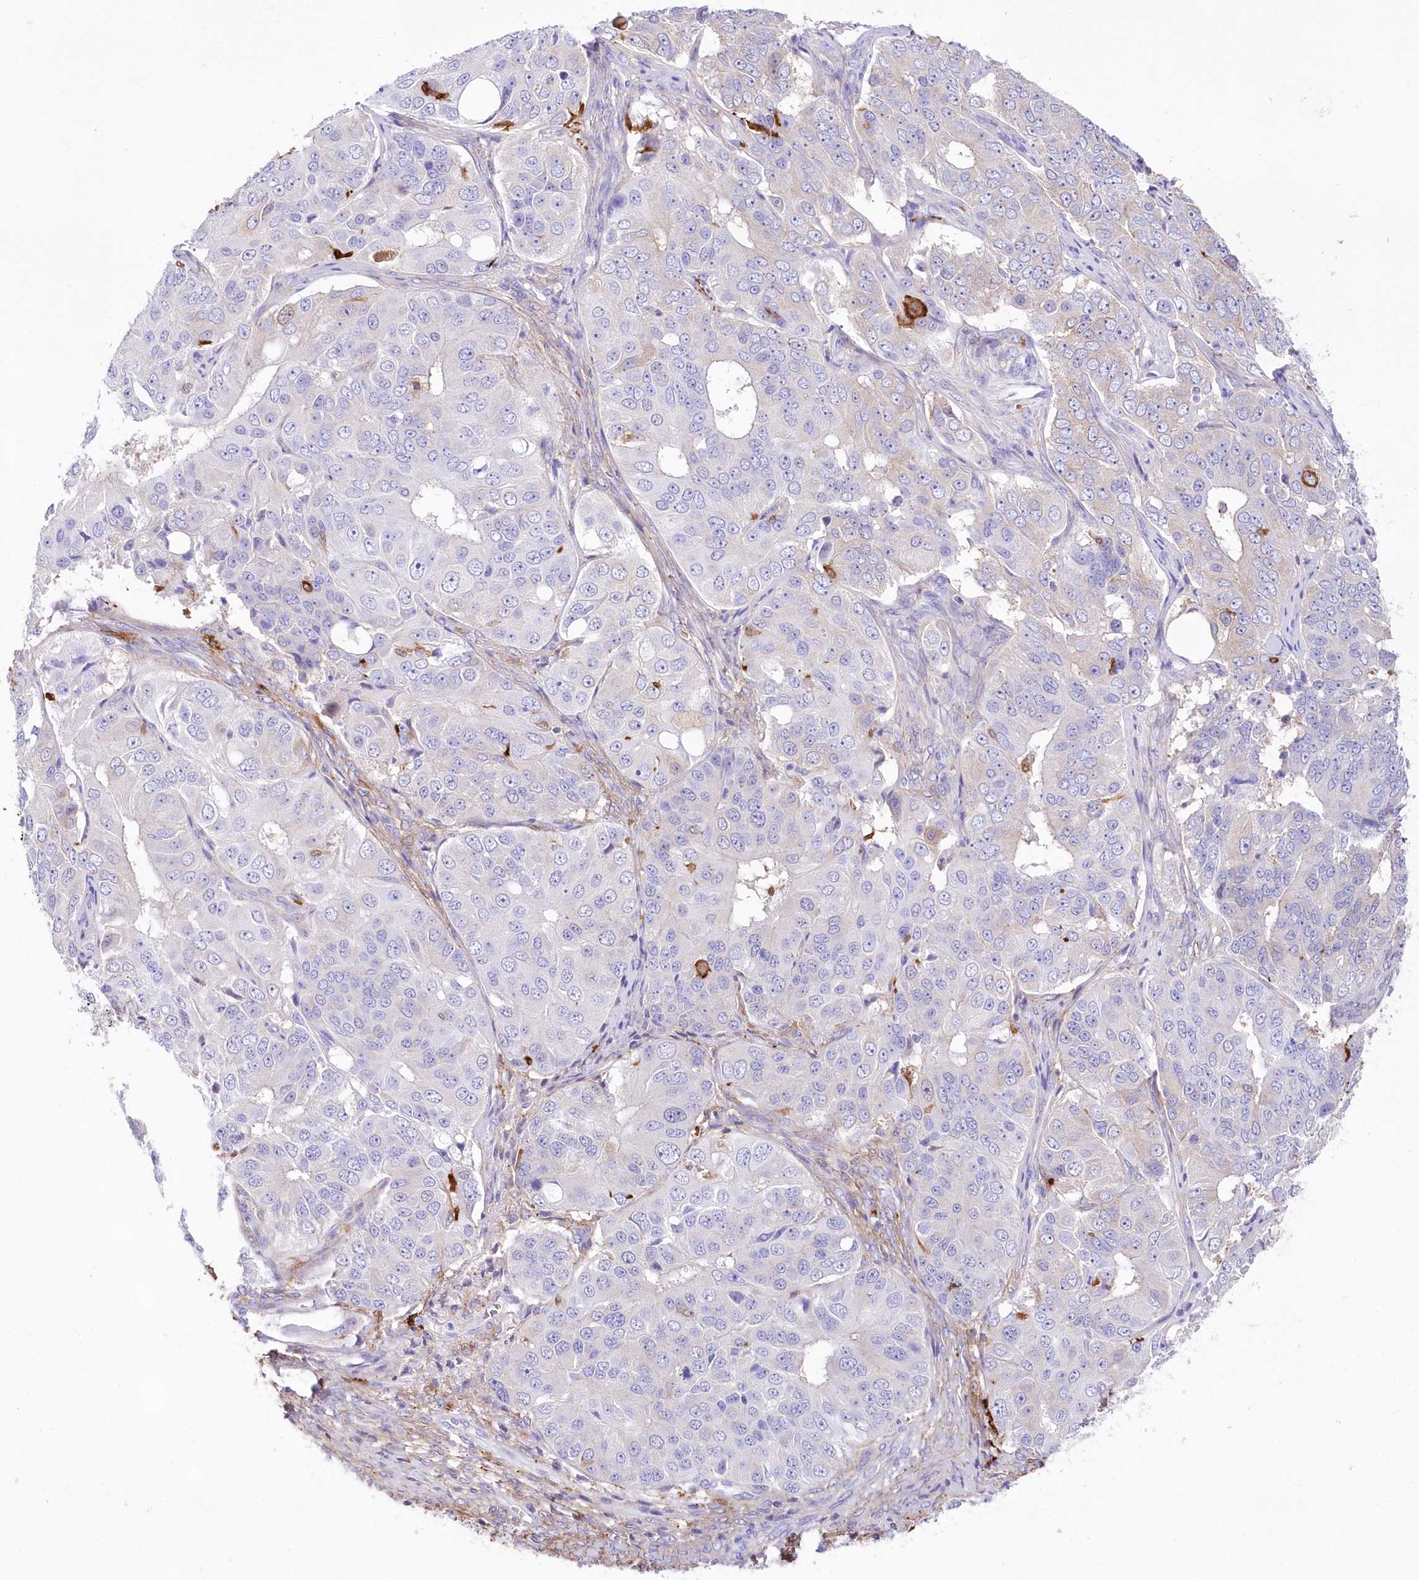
{"staining": {"intensity": "negative", "quantity": "none", "location": "none"}, "tissue": "ovarian cancer", "cell_type": "Tumor cells", "image_type": "cancer", "snomed": [{"axis": "morphology", "description": "Carcinoma, endometroid"}, {"axis": "topography", "description": "Ovary"}], "caption": "The IHC histopathology image has no significant expression in tumor cells of ovarian cancer (endometroid carcinoma) tissue. The staining was performed using DAB to visualize the protein expression in brown, while the nuclei were stained in blue with hematoxylin (Magnification: 20x).", "gene": "DNAJC19", "patient": {"sex": "female", "age": 51}}